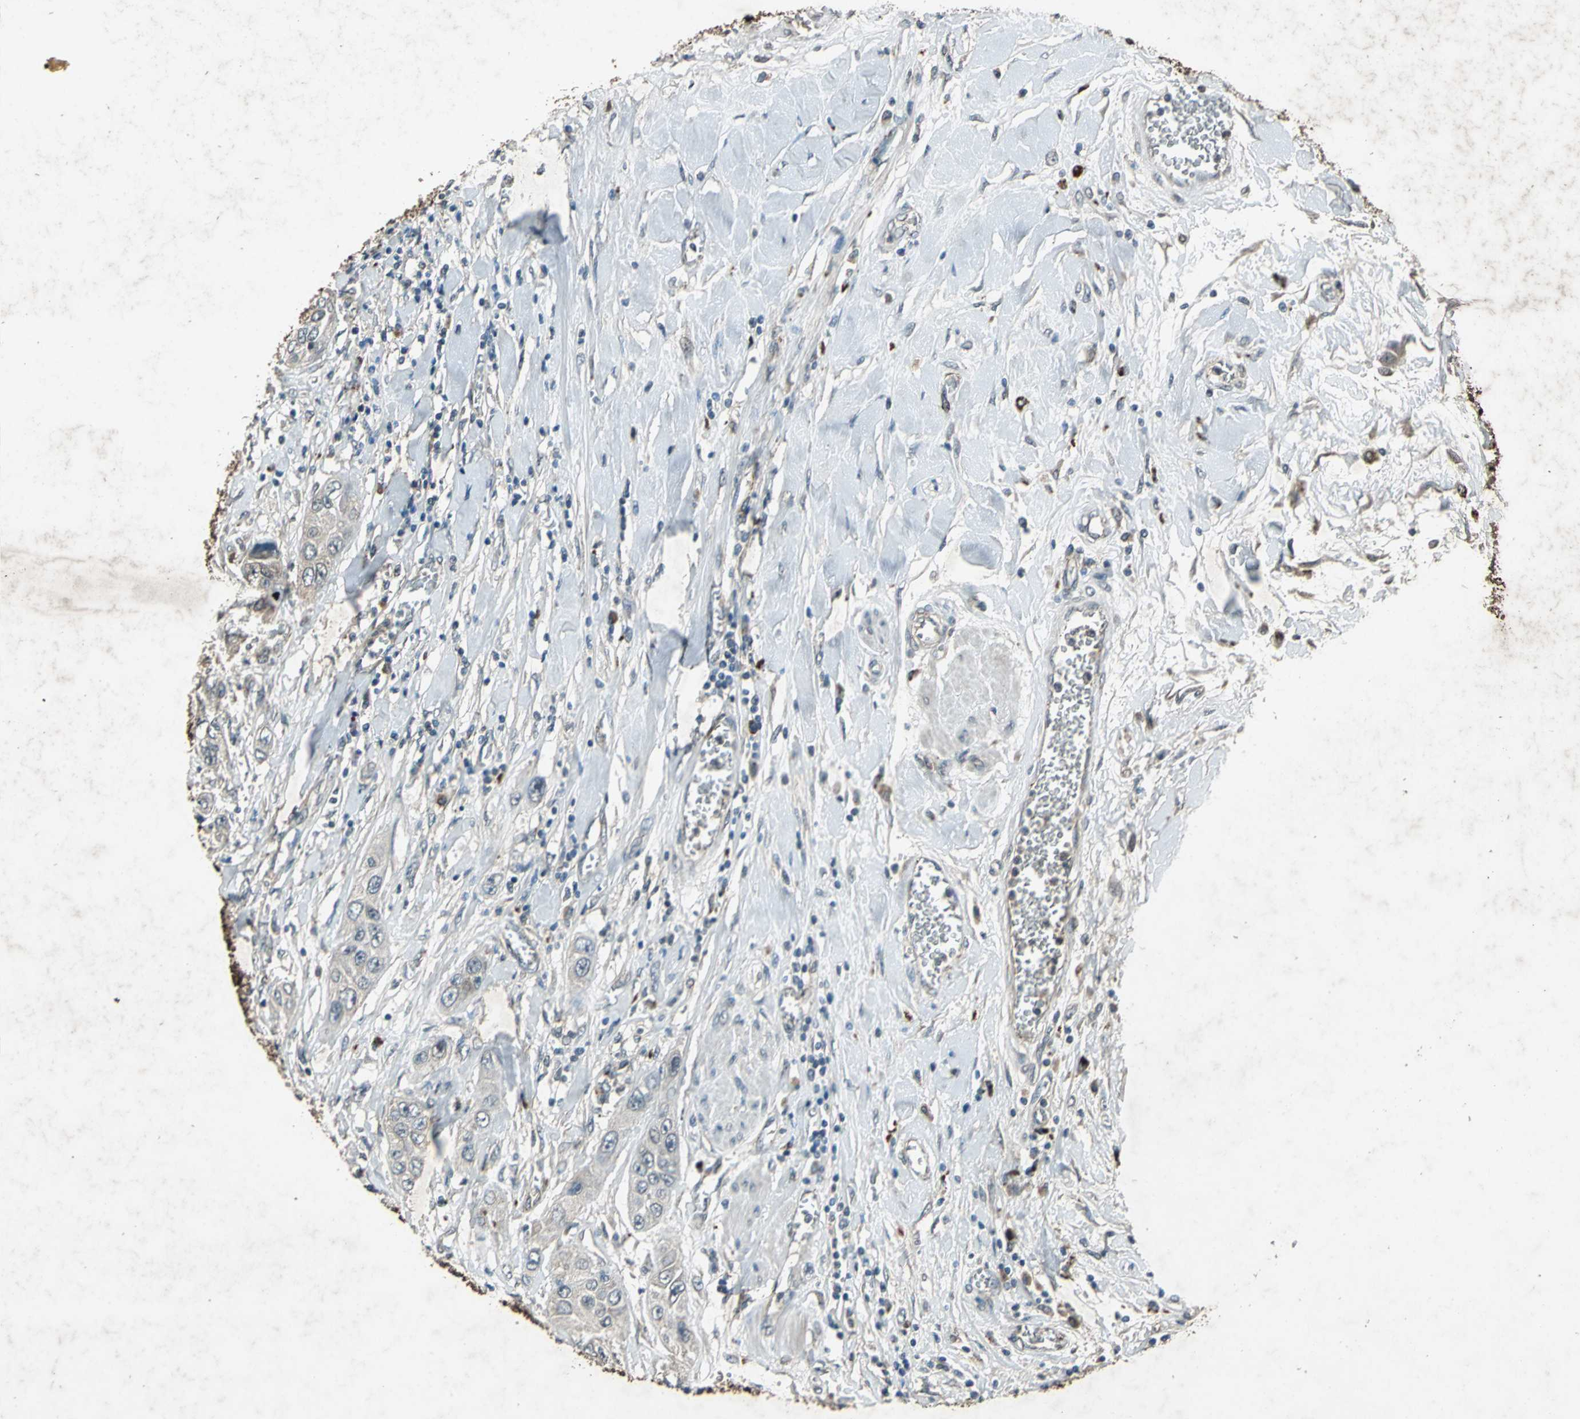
{"staining": {"intensity": "weak", "quantity": "25%-75%", "location": "cytoplasmic/membranous"}, "tissue": "pancreatic cancer", "cell_type": "Tumor cells", "image_type": "cancer", "snomed": [{"axis": "morphology", "description": "Adenocarcinoma, NOS"}, {"axis": "topography", "description": "Pancreas"}], "caption": "DAB immunohistochemical staining of human pancreatic adenocarcinoma displays weak cytoplasmic/membranous protein expression in approximately 25%-75% of tumor cells. Nuclei are stained in blue.", "gene": "SEPTIN4", "patient": {"sex": "female", "age": 70}}